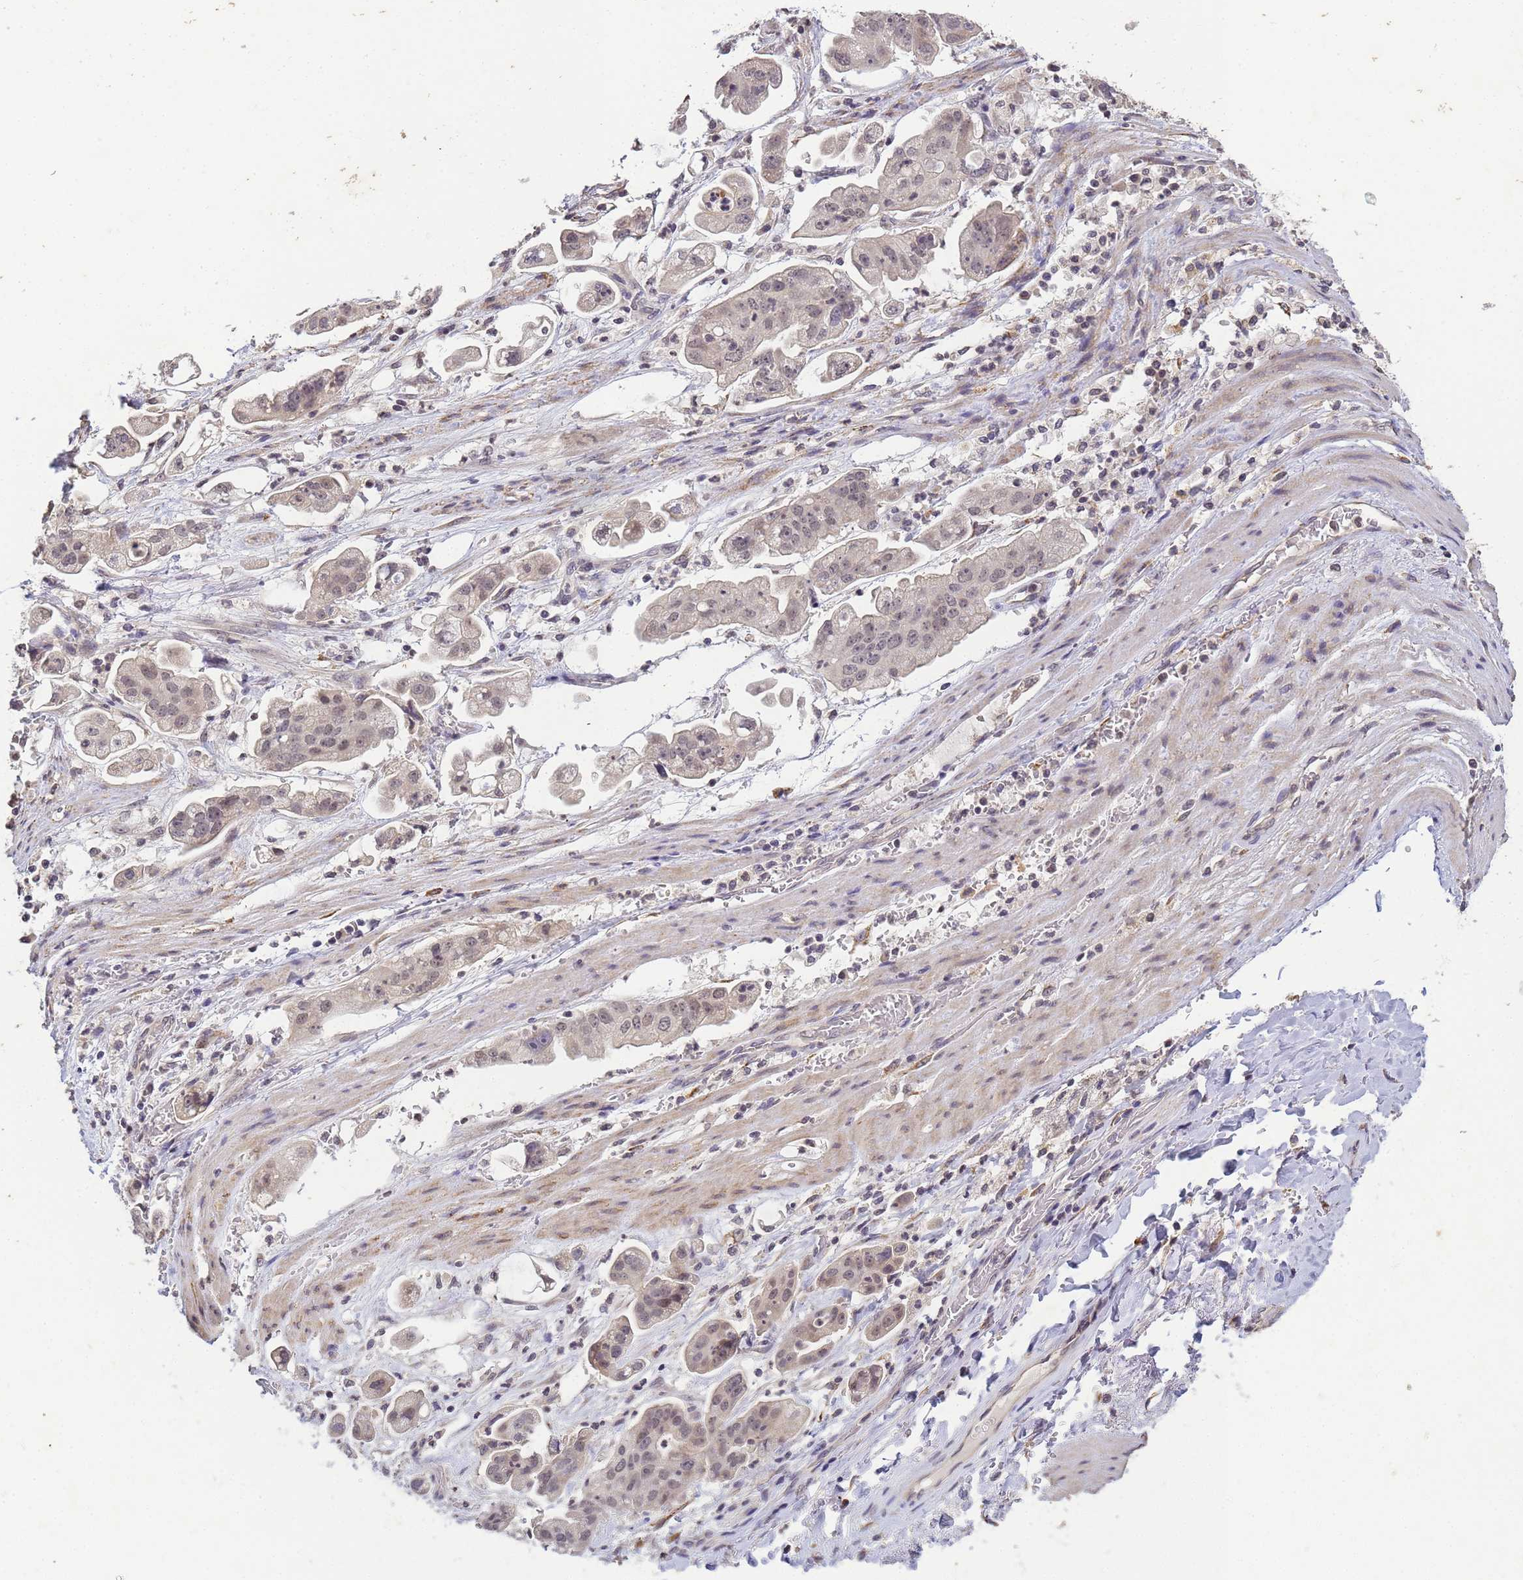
{"staining": {"intensity": "weak", "quantity": "25%-75%", "location": "nuclear"}, "tissue": "stomach cancer", "cell_type": "Tumor cells", "image_type": "cancer", "snomed": [{"axis": "morphology", "description": "Adenocarcinoma, NOS"}, {"axis": "topography", "description": "Stomach"}], "caption": "Stomach cancer stained for a protein exhibits weak nuclear positivity in tumor cells.", "gene": "MYL7", "patient": {"sex": "male", "age": 62}}